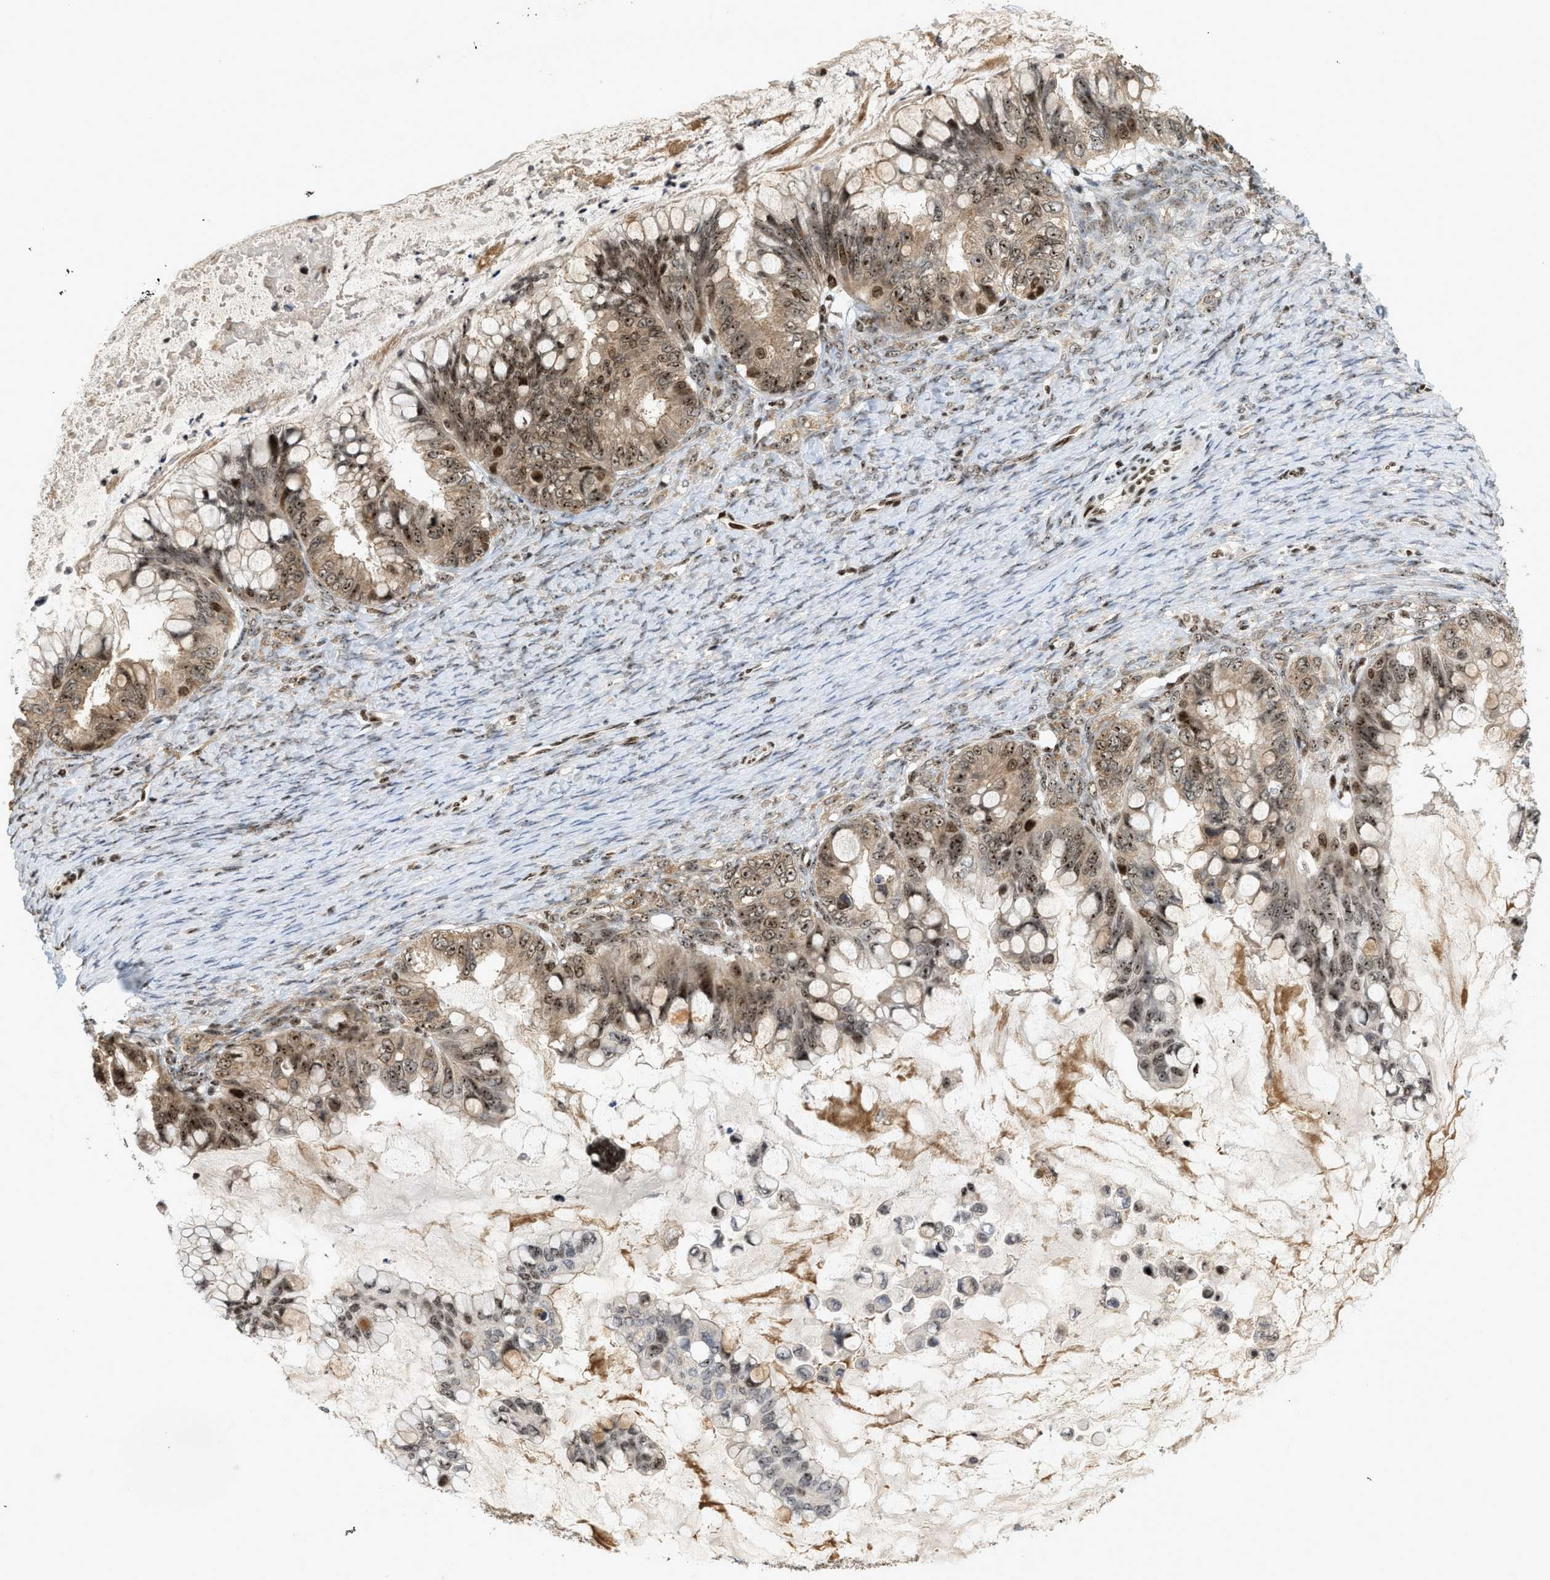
{"staining": {"intensity": "moderate", "quantity": ">75%", "location": "nuclear"}, "tissue": "ovarian cancer", "cell_type": "Tumor cells", "image_type": "cancer", "snomed": [{"axis": "morphology", "description": "Cystadenocarcinoma, mucinous, NOS"}, {"axis": "topography", "description": "Ovary"}], "caption": "DAB immunohistochemical staining of mucinous cystadenocarcinoma (ovarian) exhibits moderate nuclear protein positivity in about >75% of tumor cells.", "gene": "ZNF22", "patient": {"sex": "female", "age": 80}}